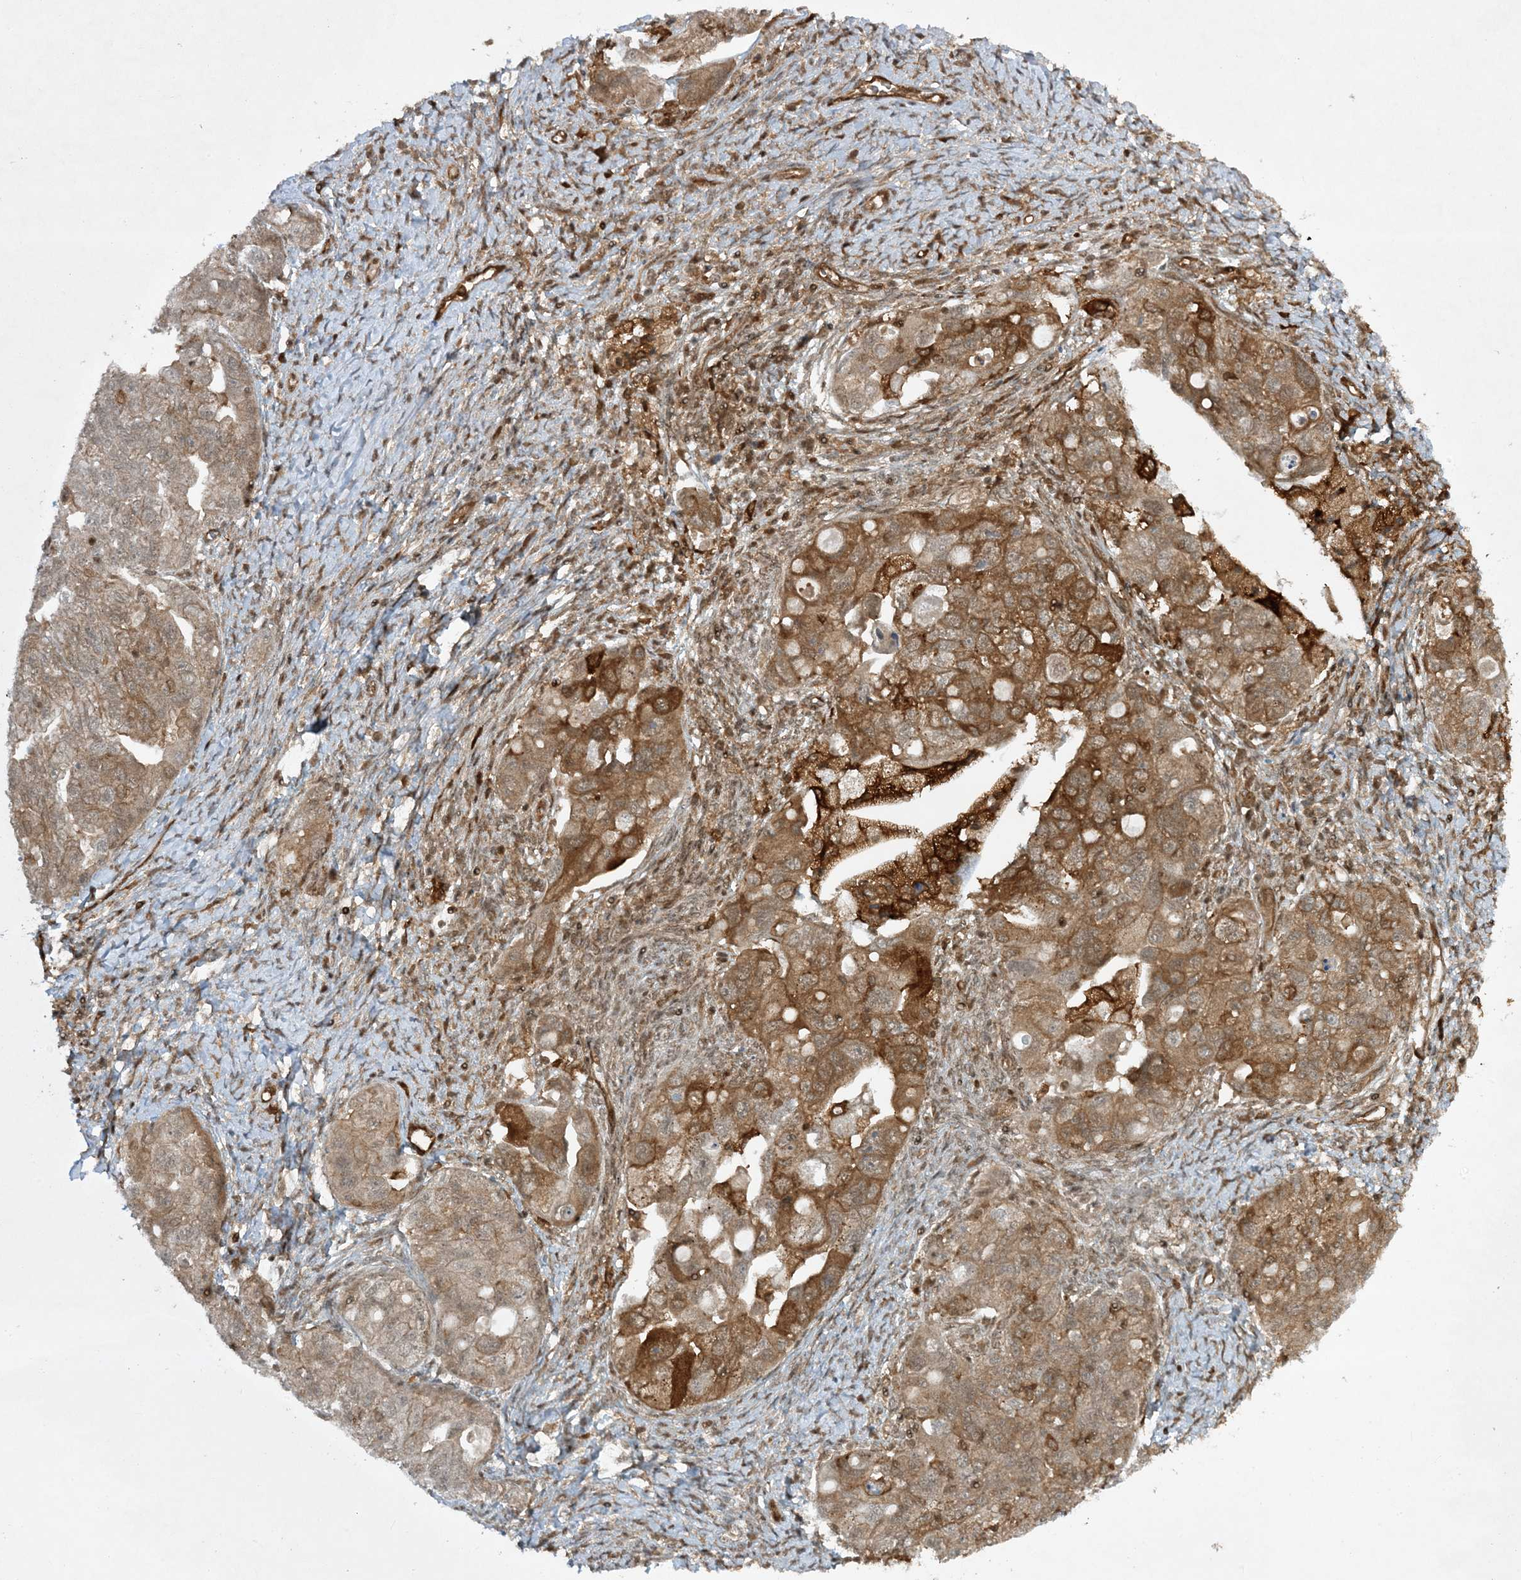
{"staining": {"intensity": "moderate", "quantity": "25%-75%", "location": "cytoplasmic/membranous"}, "tissue": "ovarian cancer", "cell_type": "Tumor cells", "image_type": "cancer", "snomed": [{"axis": "morphology", "description": "Carcinoma, NOS"}, {"axis": "morphology", "description": "Cystadenocarcinoma, serous, NOS"}, {"axis": "topography", "description": "Ovary"}], "caption": "The immunohistochemical stain labels moderate cytoplasmic/membranous expression in tumor cells of ovarian carcinoma tissue.", "gene": "CERT1", "patient": {"sex": "female", "age": 69}}